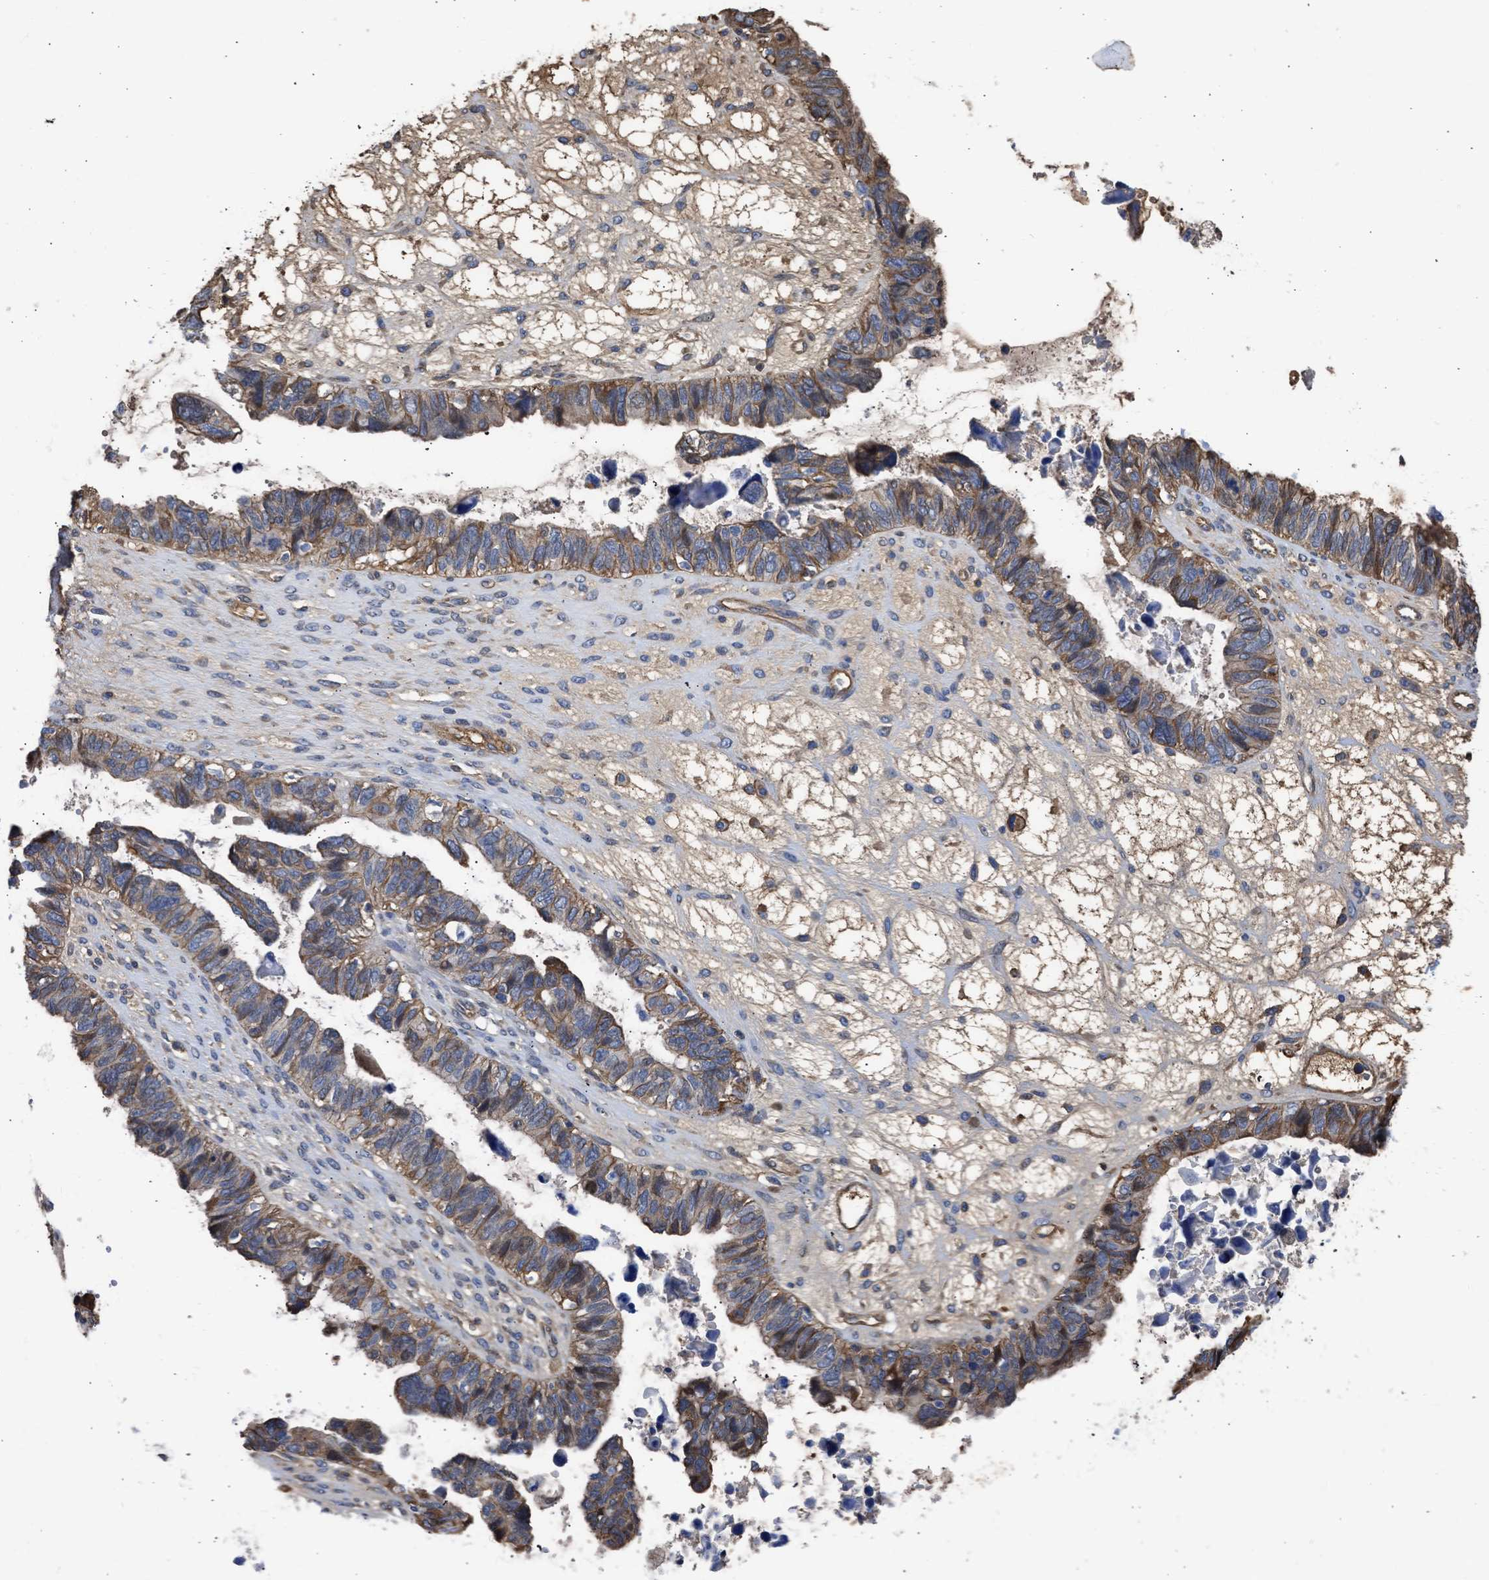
{"staining": {"intensity": "moderate", "quantity": ">75%", "location": "cytoplasmic/membranous"}, "tissue": "ovarian cancer", "cell_type": "Tumor cells", "image_type": "cancer", "snomed": [{"axis": "morphology", "description": "Cystadenocarcinoma, serous, NOS"}, {"axis": "topography", "description": "Ovary"}], "caption": "There is medium levels of moderate cytoplasmic/membranous positivity in tumor cells of ovarian cancer (serous cystadenocarcinoma), as demonstrated by immunohistochemical staining (brown color).", "gene": "MAS1L", "patient": {"sex": "female", "age": 79}}